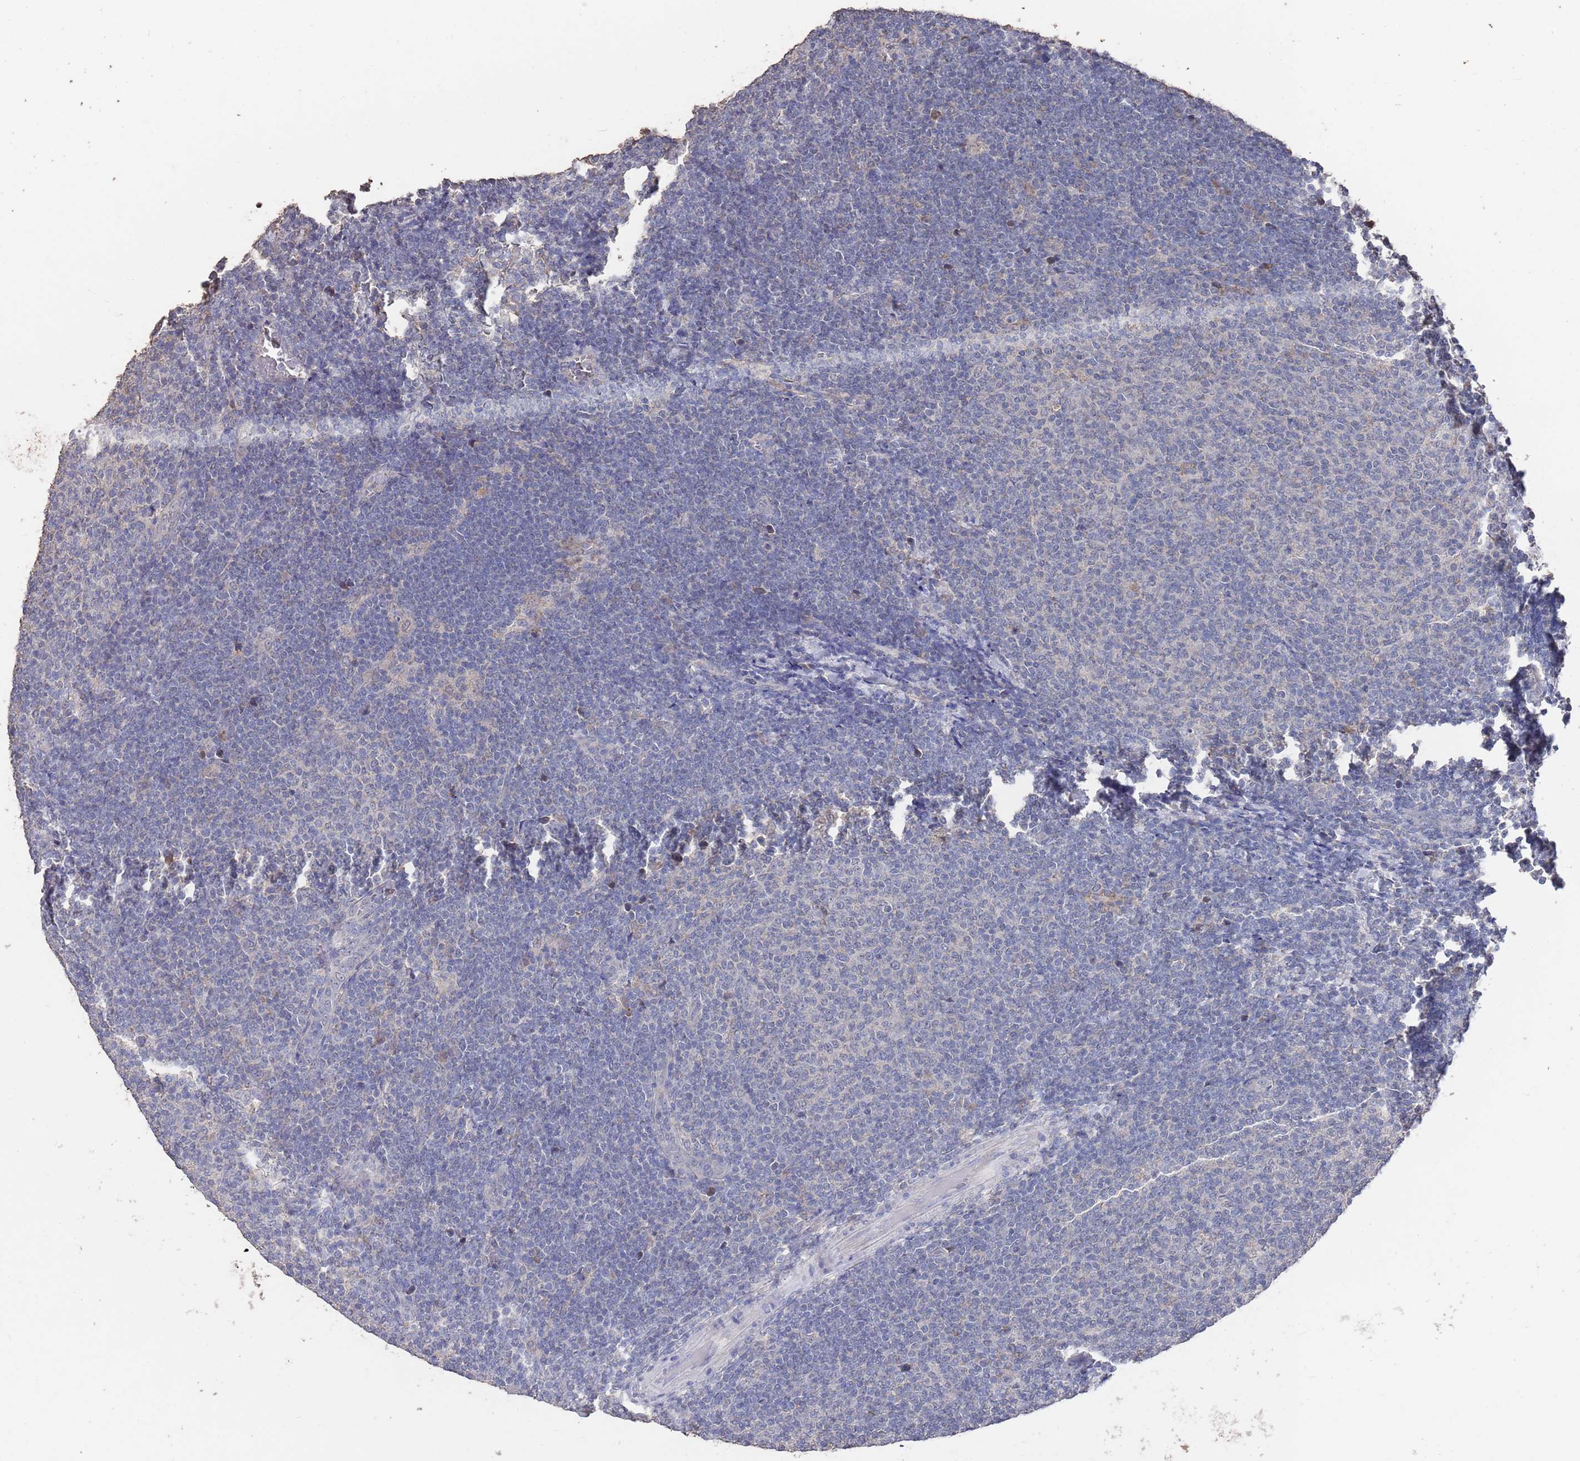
{"staining": {"intensity": "negative", "quantity": "none", "location": "none"}, "tissue": "lymphoma", "cell_type": "Tumor cells", "image_type": "cancer", "snomed": [{"axis": "morphology", "description": "Malignant lymphoma, non-Hodgkin's type, Low grade"}, {"axis": "topography", "description": "Lymph node"}], "caption": "Immunohistochemistry (IHC) of human lymphoma demonstrates no positivity in tumor cells.", "gene": "BTBD18", "patient": {"sex": "male", "age": 66}}